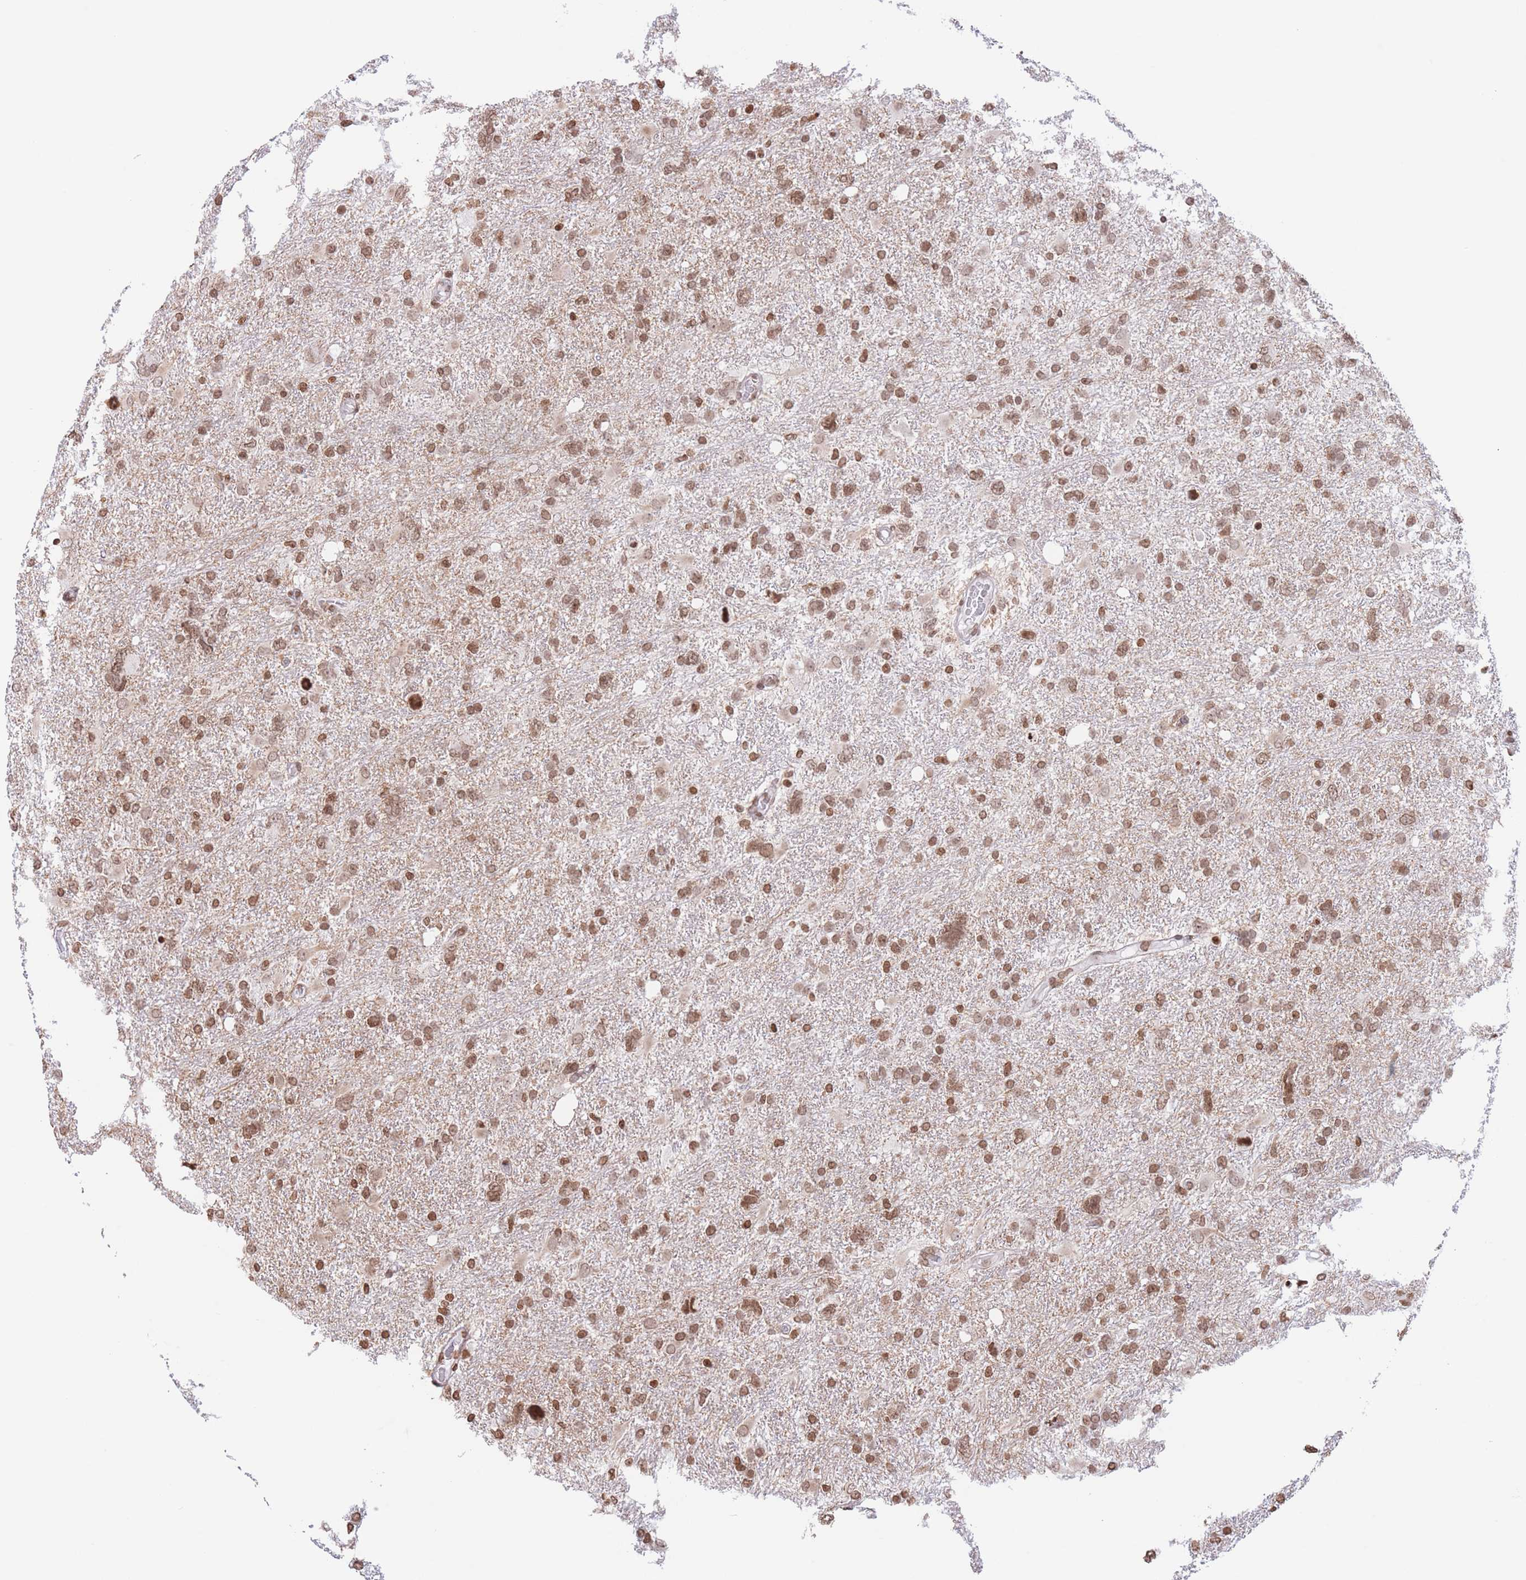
{"staining": {"intensity": "moderate", "quantity": ">75%", "location": "nuclear"}, "tissue": "glioma", "cell_type": "Tumor cells", "image_type": "cancer", "snomed": [{"axis": "morphology", "description": "Glioma, malignant, High grade"}, {"axis": "topography", "description": "Brain"}], "caption": "The immunohistochemical stain labels moderate nuclear positivity in tumor cells of glioma tissue. (DAB IHC, brown staining for protein, blue staining for nuclei).", "gene": "H2BC11", "patient": {"sex": "male", "age": 61}}